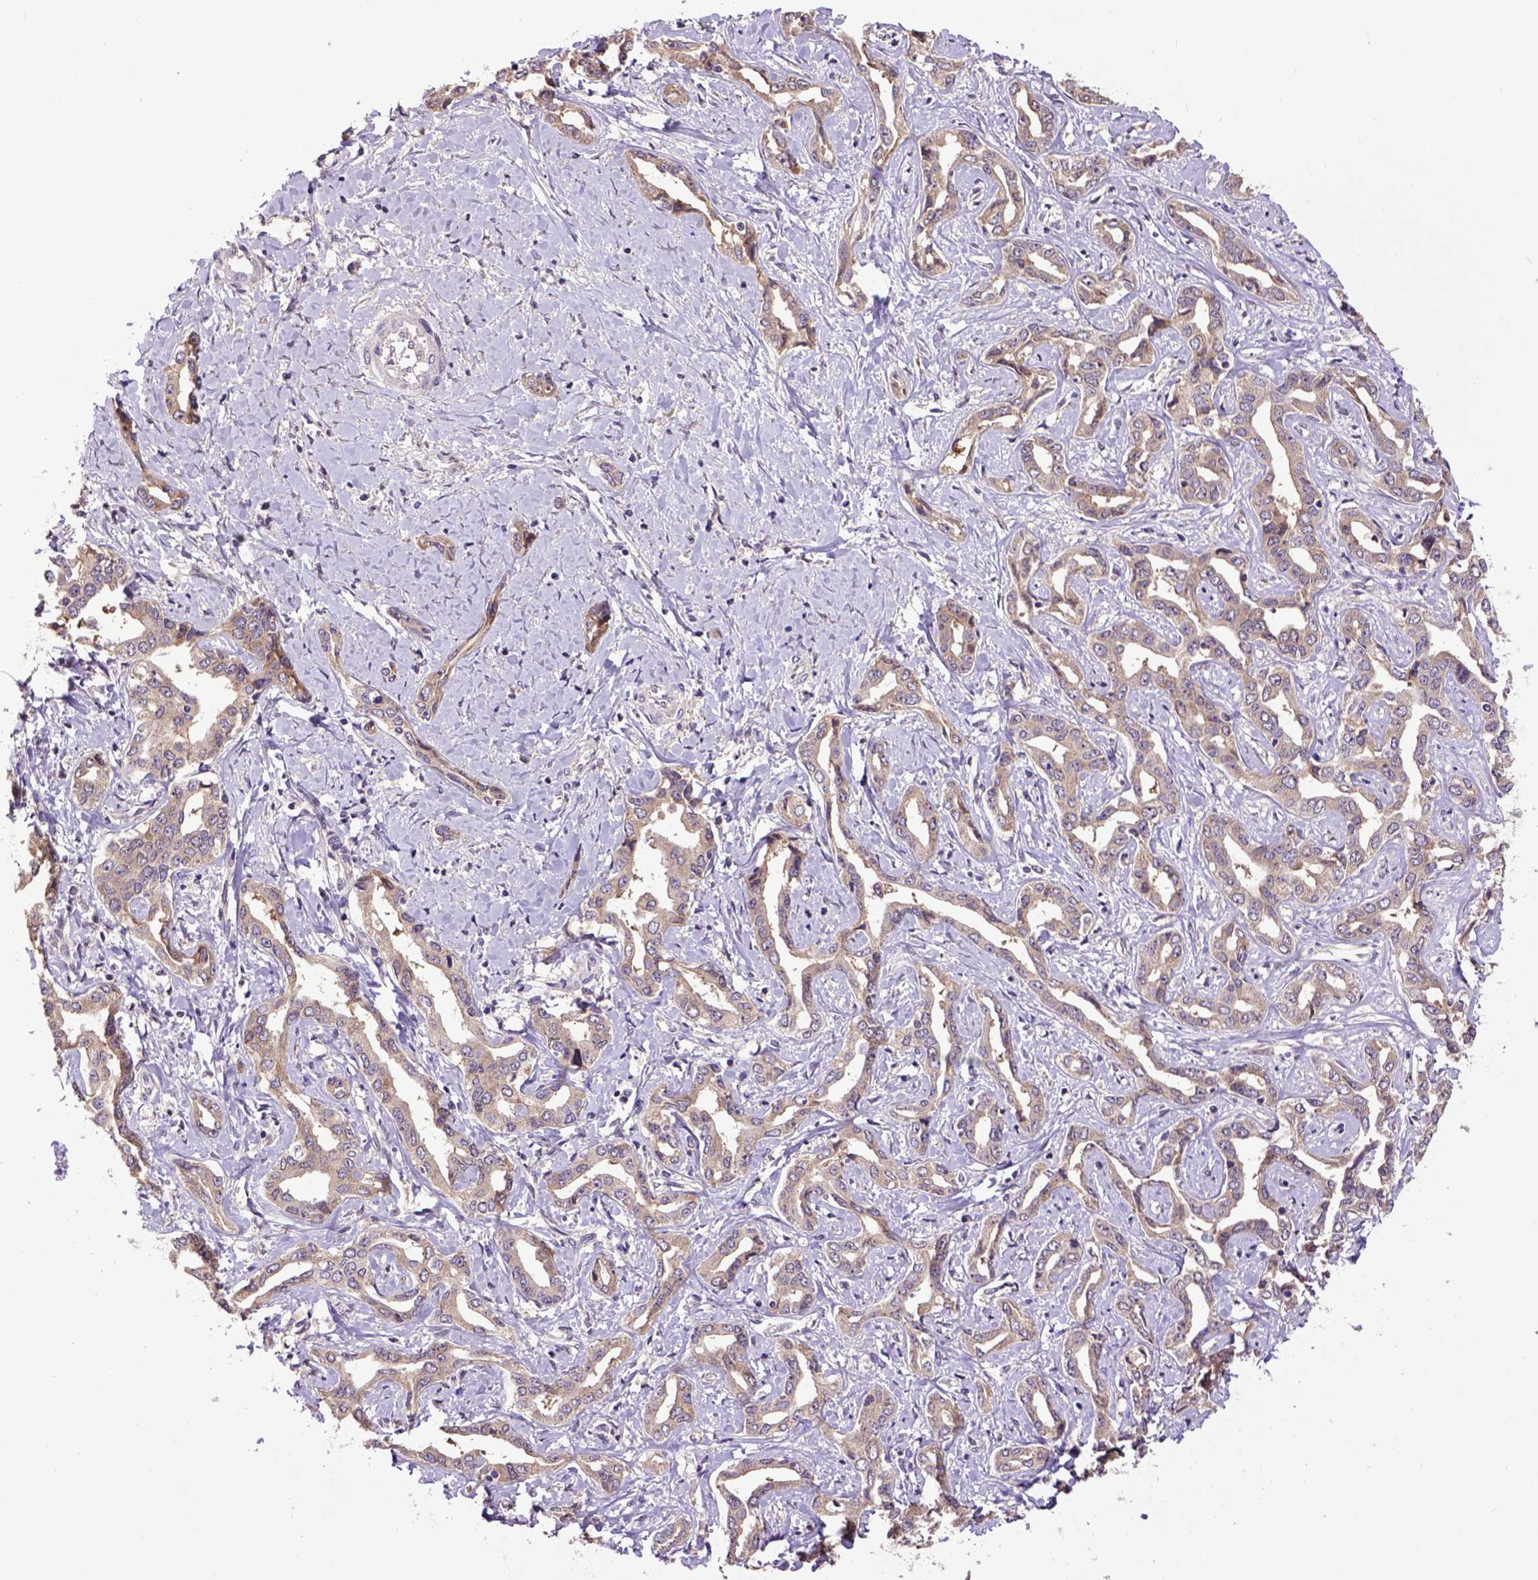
{"staining": {"intensity": "weak", "quantity": ">75%", "location": "cytoplasmic/membranous"}, "tissue": "liver cancer", "cell_type": "Tumor cells", "image_type": "cancer", "snomed": [{"axis": "morphology", "description": "Cholangiocarcinoma"}, {"axis": "topography", "description": "Liver"}], "caption": "High-power microscopy captured an immunohistochemistry image of cholangiocarcinoma (liver), revealing weak cytoplasmic/membranous staining in about >75% of tumor cells.", "gene": "ARL1", "patient": {"sex": "male", "age": 59}}